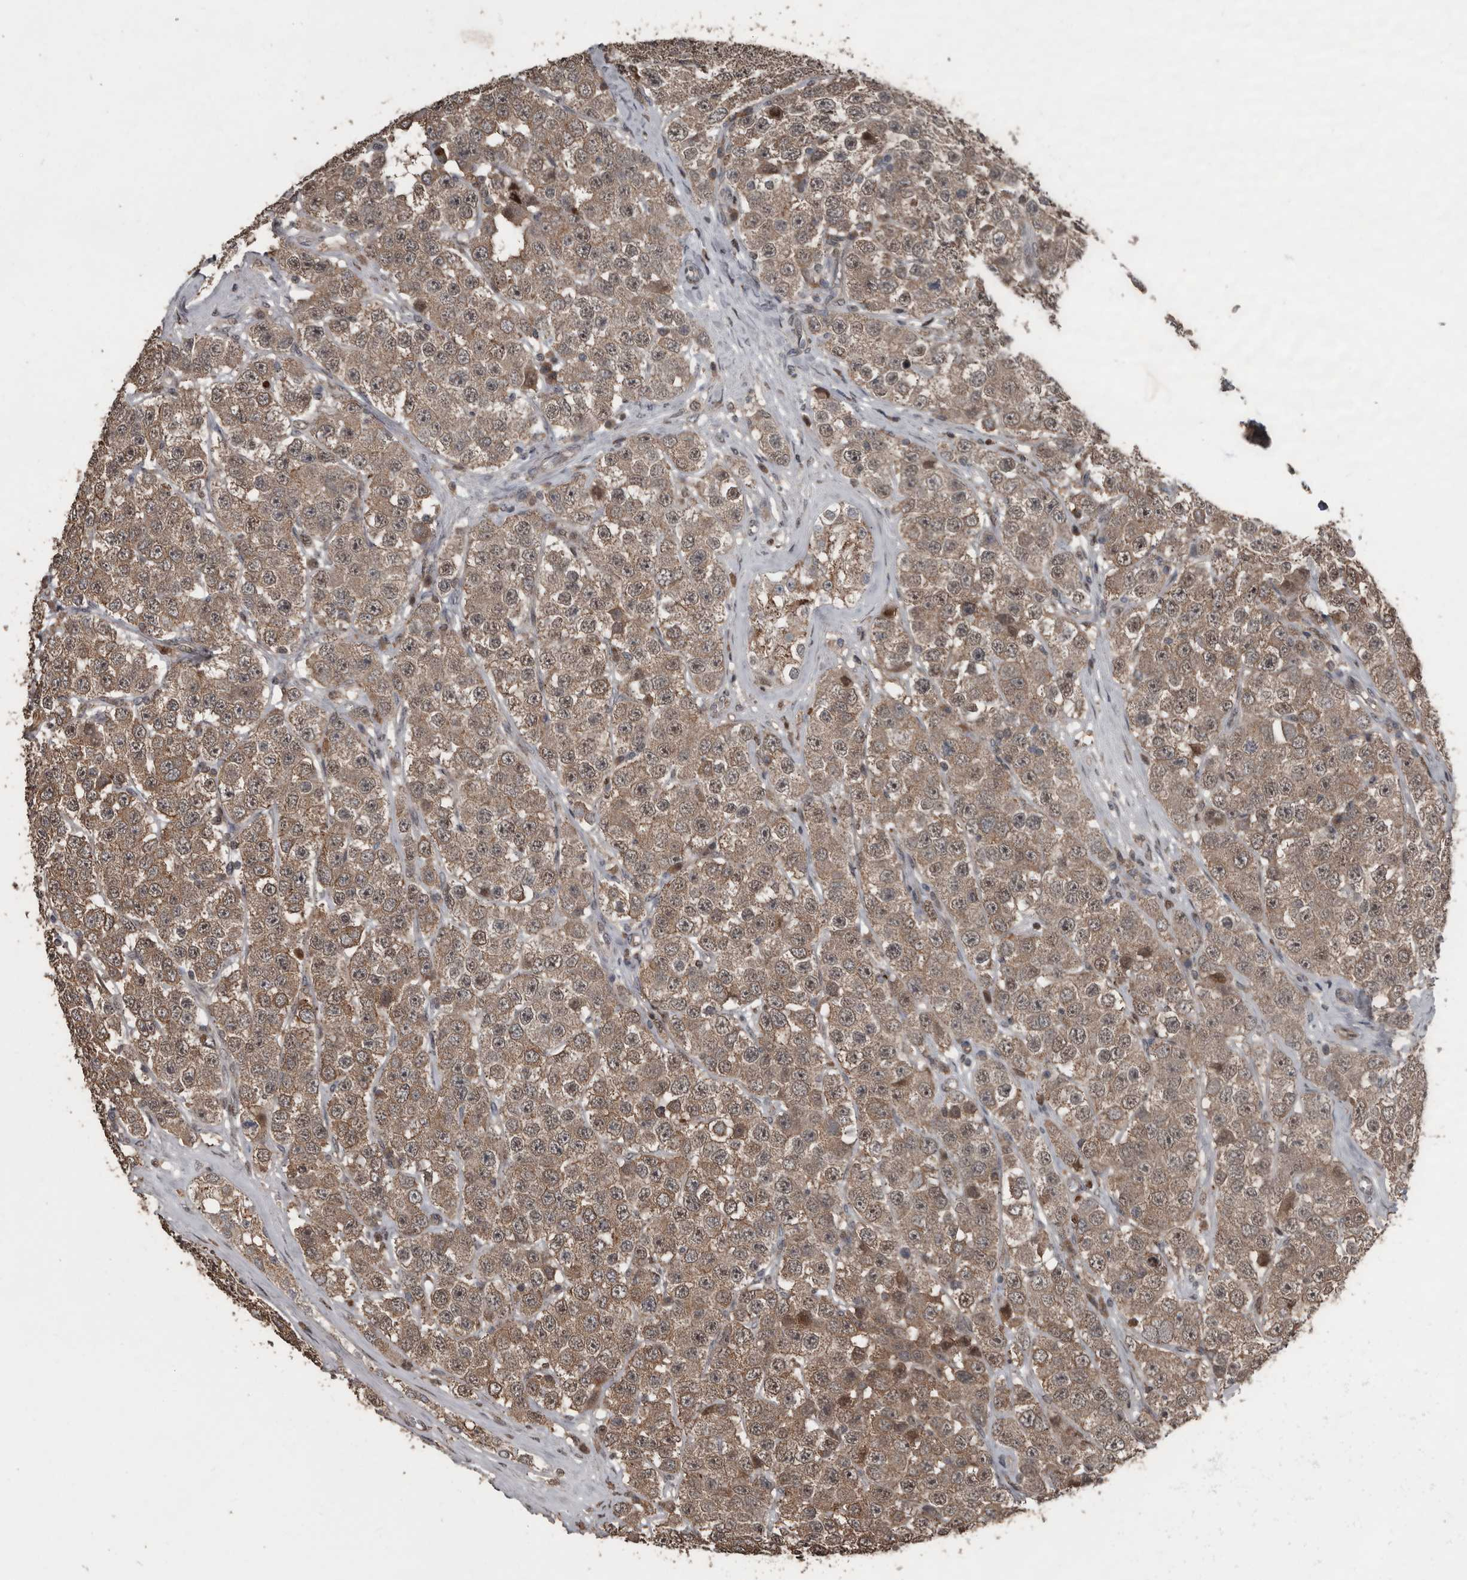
{"staining": {"intensity": "moderate", "quantity": ">75%", "location": "cytoplasmic/membranous"}, "tissue": "testis cancer", "cell_type": "Tumor cells", "image_type": "cancer", "snomed": [{"axis": "morphology", "description": "Seminoma, NOS"}, {"axis": "topography", "description": "Testis"}], "caption": "A photomicrograph of human seminoma (testis) stained for a protein exhibits moderate cytoplasmic/membranous brown staining in tumor cells.", "gene": "FSBP", "patient": {"sex": "male", "age": 28}}